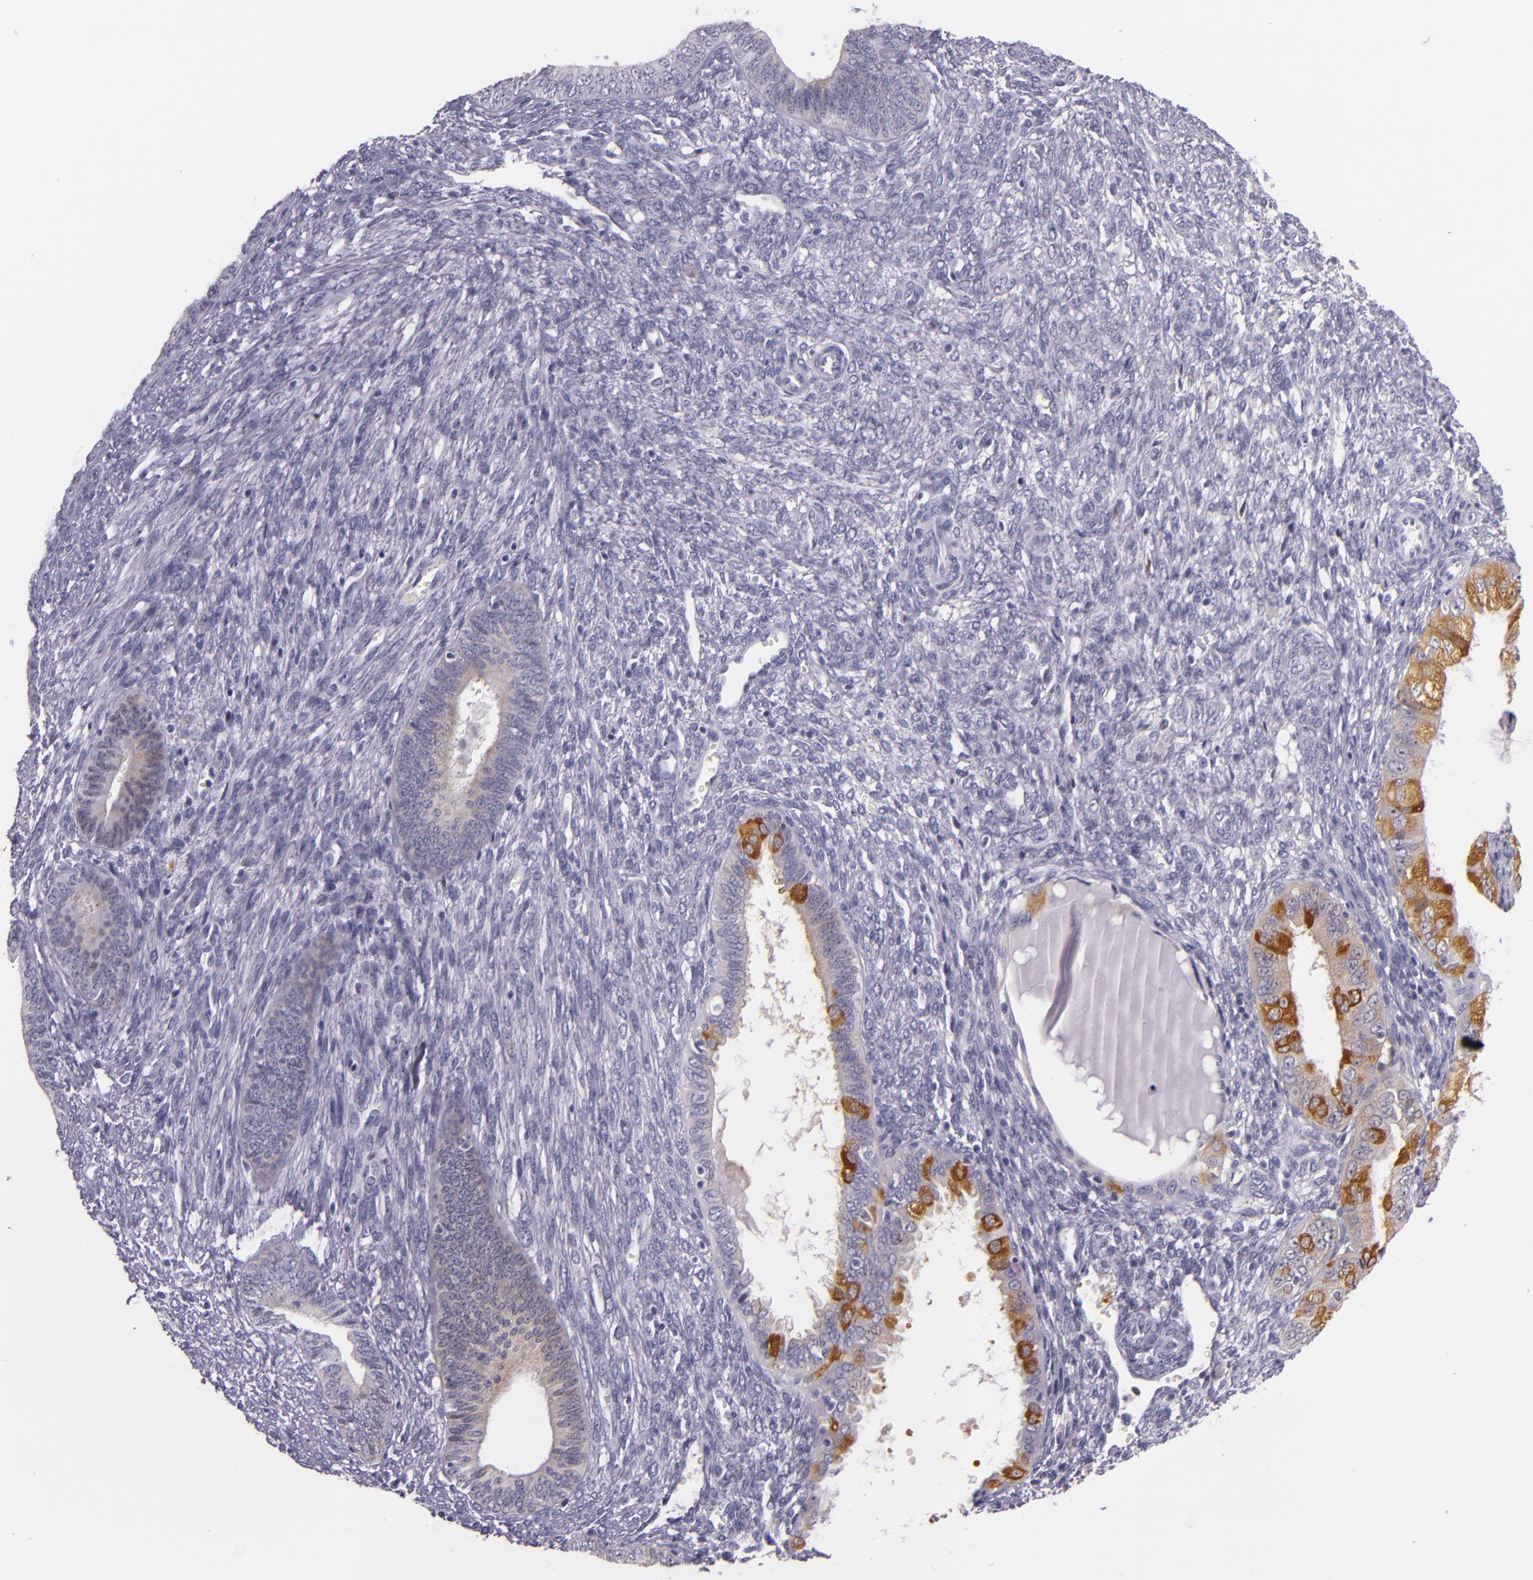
{"staining": {"intensity": "strong", "quantity": "25%-75%", "location": "cytoplasmic/membranous"}, "tissue": "endometrial cancer", "cell_type": "Tumor cells", "image_type": "cancer", "snomed": [{"axis": "morphology", "description": "Adenocarcinoma, NOS"}, {"axis": "topography", "description": "Endometrium"}], "caption": "A high-resolution photomicrograph shows immunohistochemistry (IHC) staining of endometrial cancer, which reveals strong cytoplasmic/membranous staining in about 25%-75% of tumor cells. The staining was performed using DAB (3,3'-diaminobenzidine), with brown indicating positive protein expression. Nuclei are stained blue with hematoxylin.", "gene": "HSP90AA1", "patient": {"sex": "female", "age": 76}}